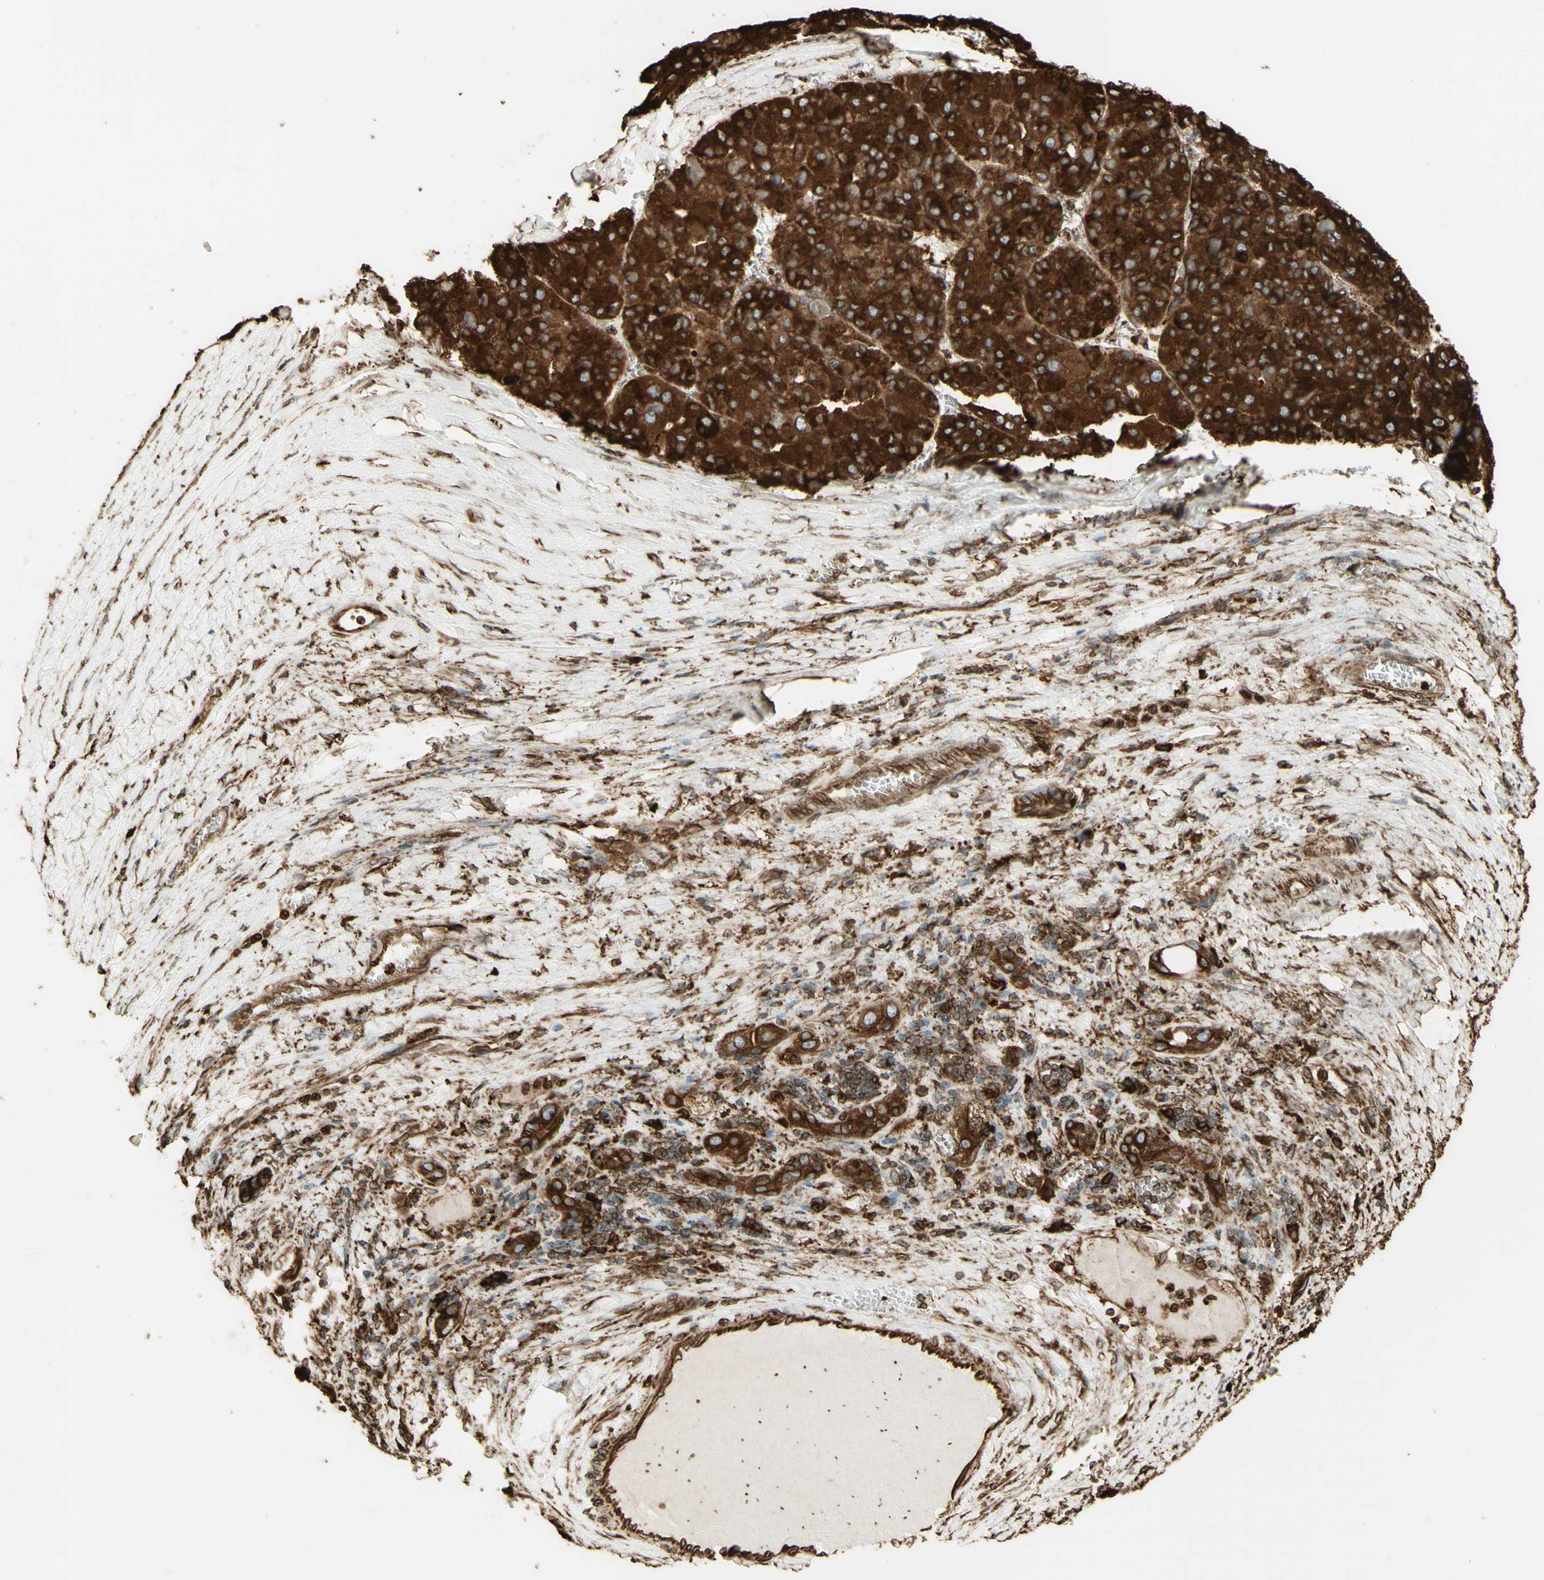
{"staining": {"intensity": "strong", "quantity": ">75%", "location": "cytoplasmic/membranous"}, "tissue": "liver cancer", "cell_type": "Tumor cells", "image_type": "cancer", "snomed": [{"axis": "morphology", "description": "Carcinoma, Hepatocellular, NOS"}, {"axis": "topography", "description": "Liver"}], "caption": "Human liver cancer stained for a protein (brown) shows strong cytoplasmic/membranous positive staining in about >75% of tumor cells.", "gene": "CANX", "patient": {"sex": "female", "age": 73}}